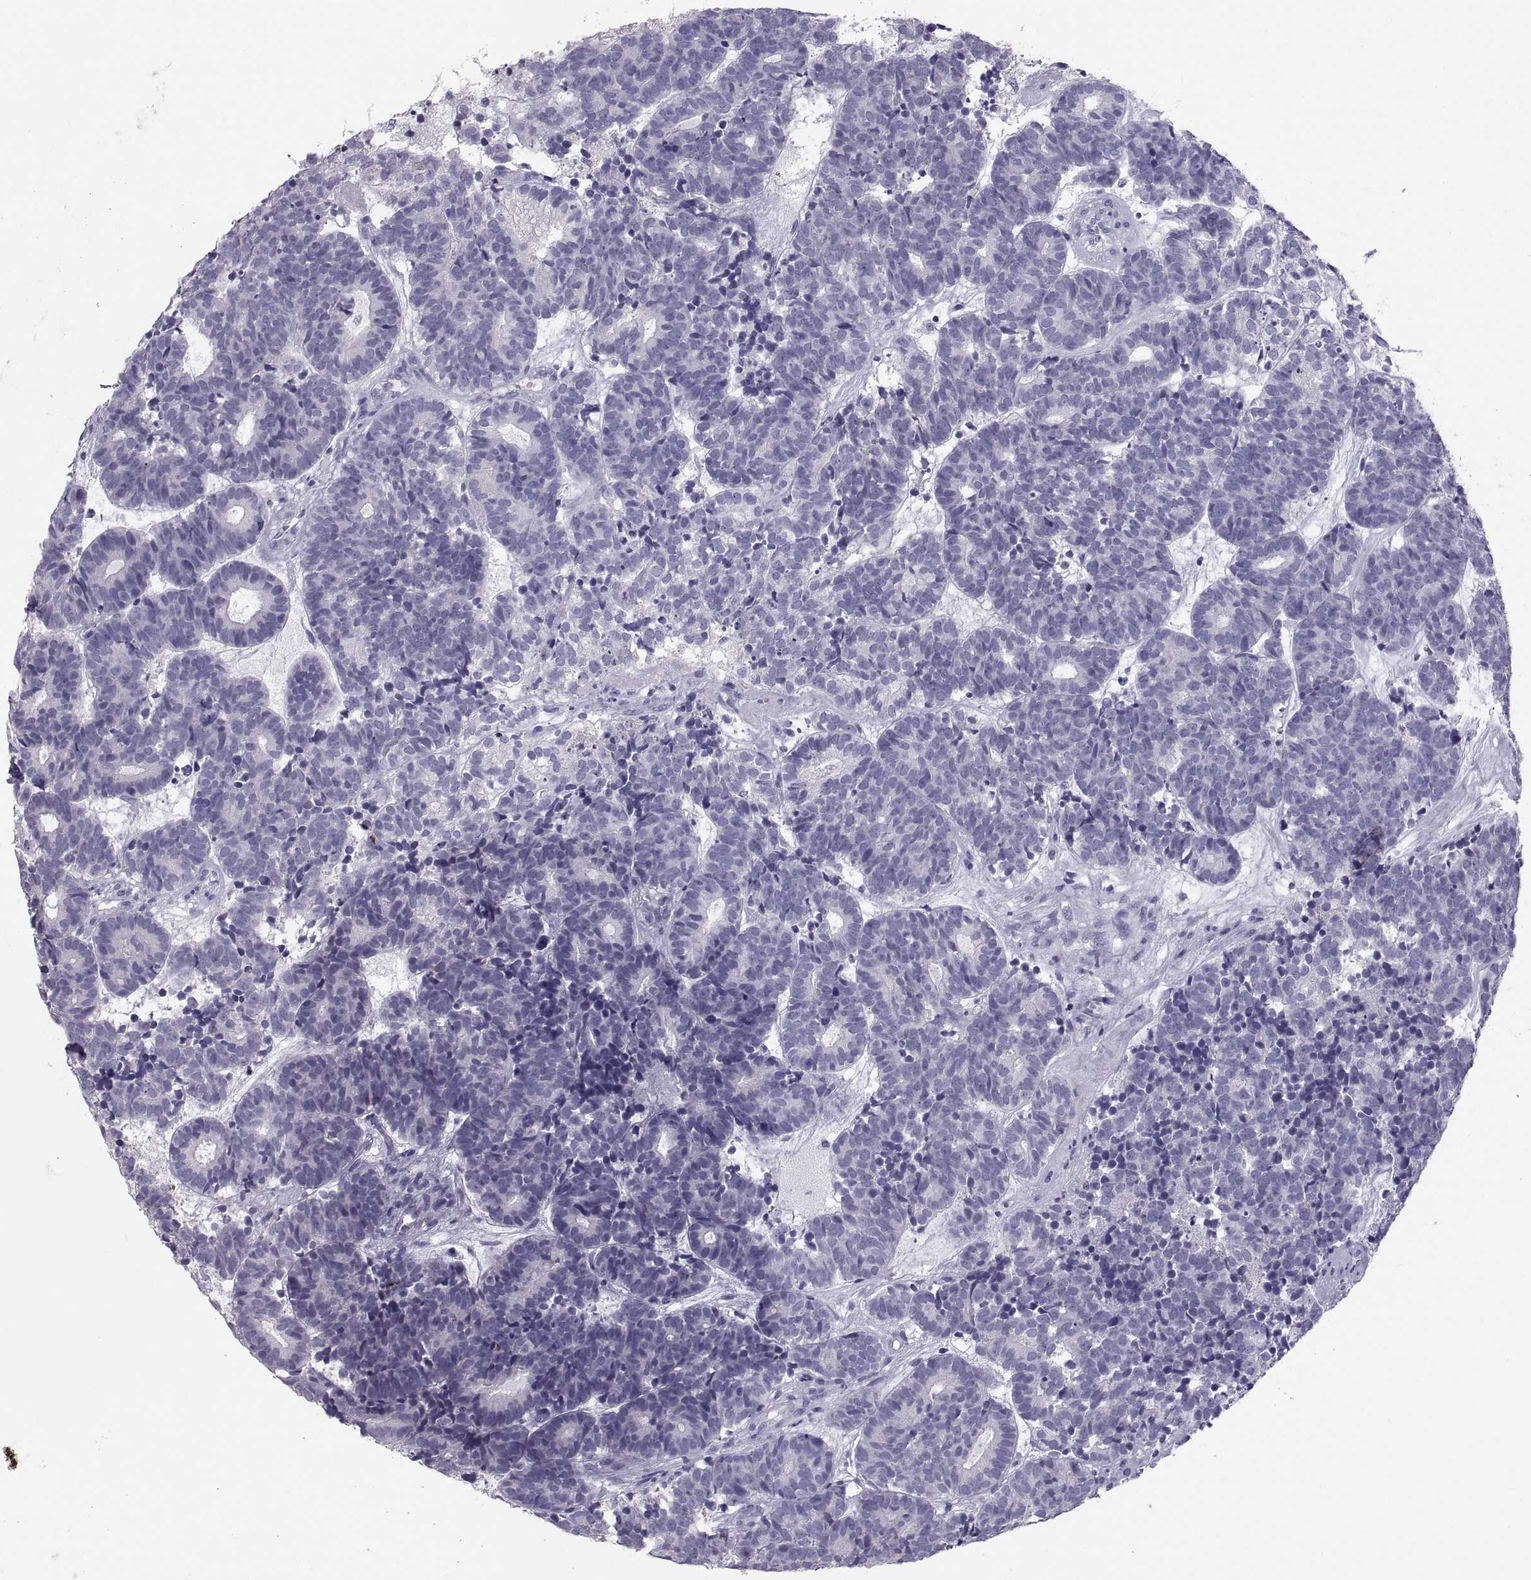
{"staining": {"intensity": "negative", "quantity": "none", "location": "none"}, "tissue": "head and neck cancer", "cell_type": "Tumor cells", "image_type": "cancer", "snomed": [{"axis": "morphology", "description": "Adenocarcinoma, NOS"}, {"axis": "topography", "description": "Head-Neck"}], "caption": "This is a micrograph of immunohistochemistry staining of head and neck adenocarcinoma, which shows no expression in tumor cells.", "gene": "IGSF1", "patient": {"sex": "female", "age": 81}}